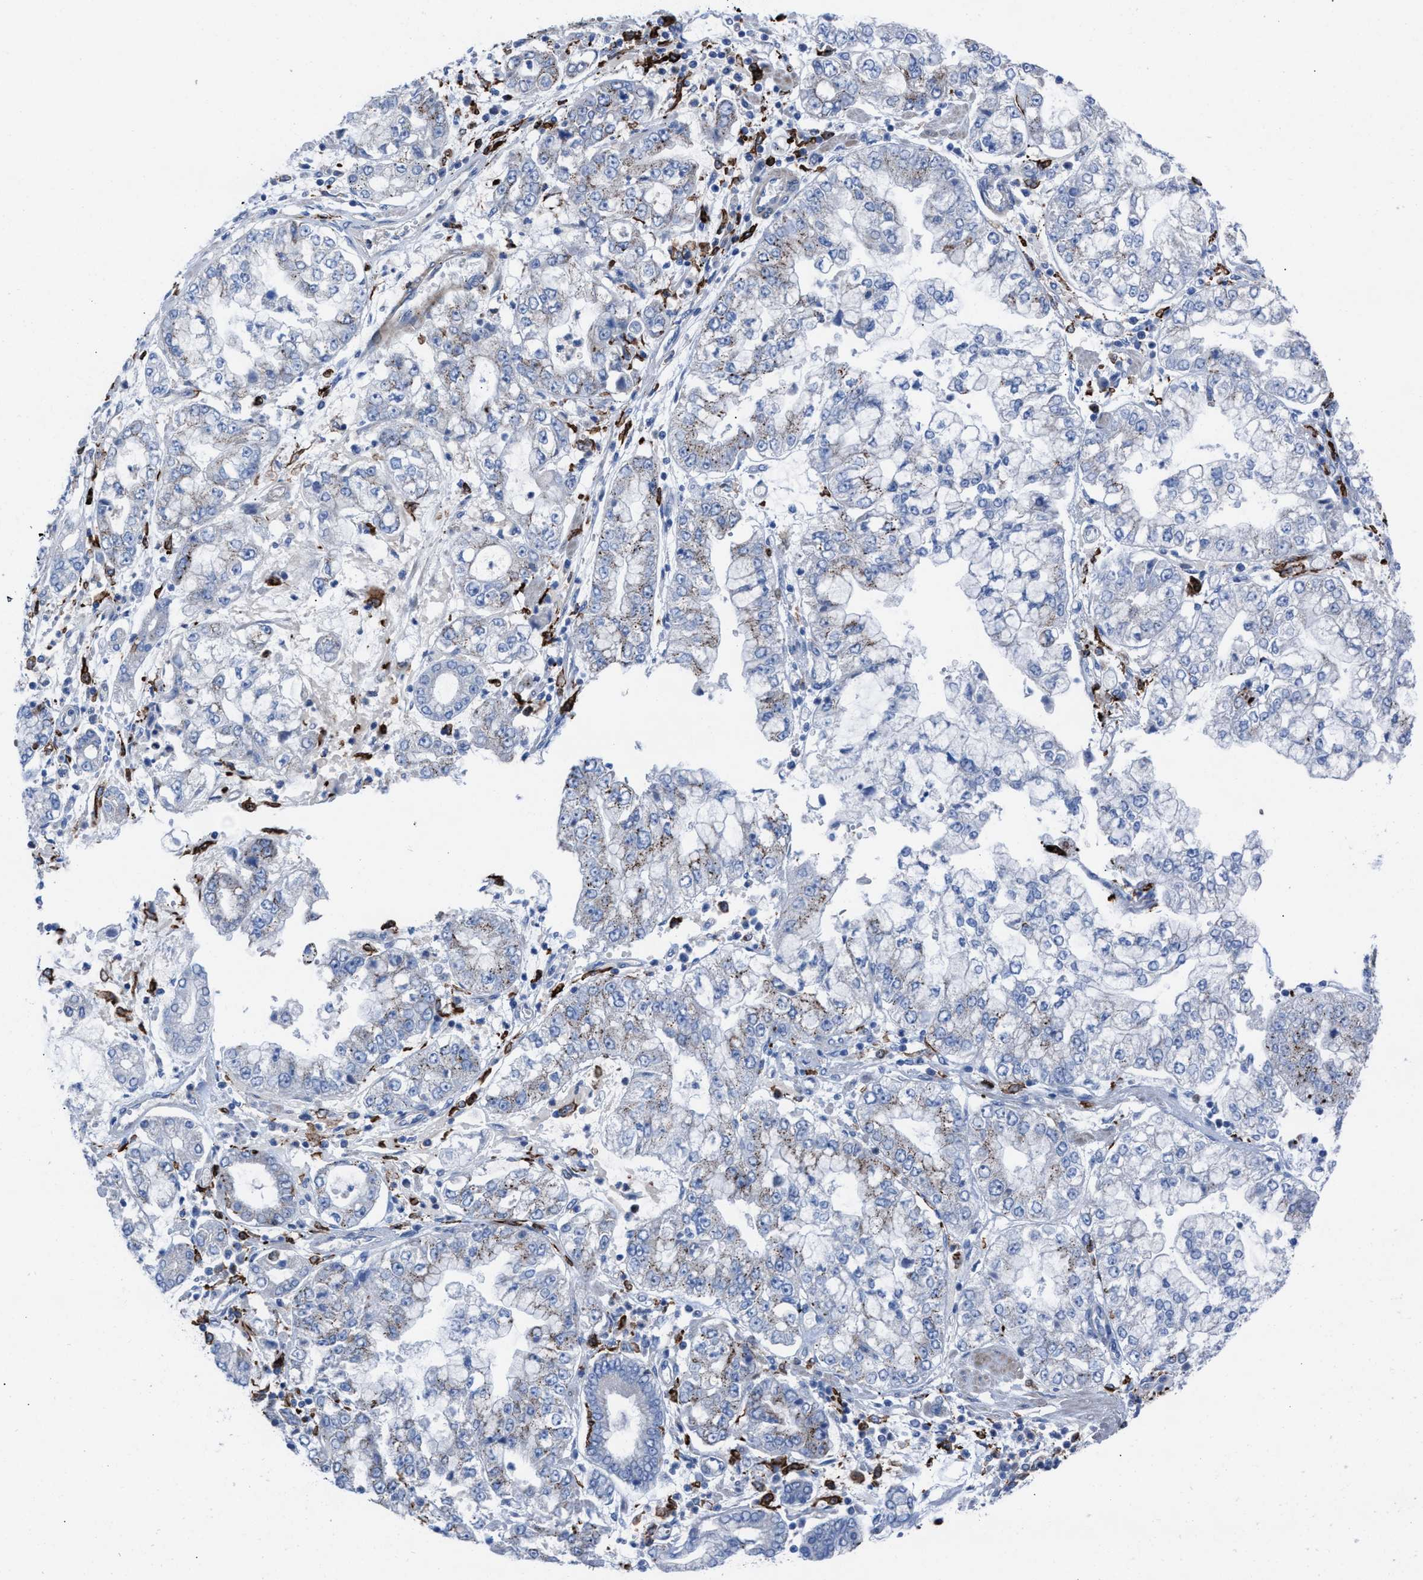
{"staining": {"intensity": "negative", "quantity": "none", "location": "none"}, "tissue": "stomach cancer", "cell_type": "Tumor cells", "image_type": "cancer", "snomed": [{"axis": "morphology", "description": "Adenocarcinoma, NOS"}, {"axis": "topography", "description": "Stomach"}], "caption": "Tumor cells are negative for protein expression in human adenocarcinoma (stomach).", "gene": "SLC47A1", "patient": {"sex": "male", "age": 76}}